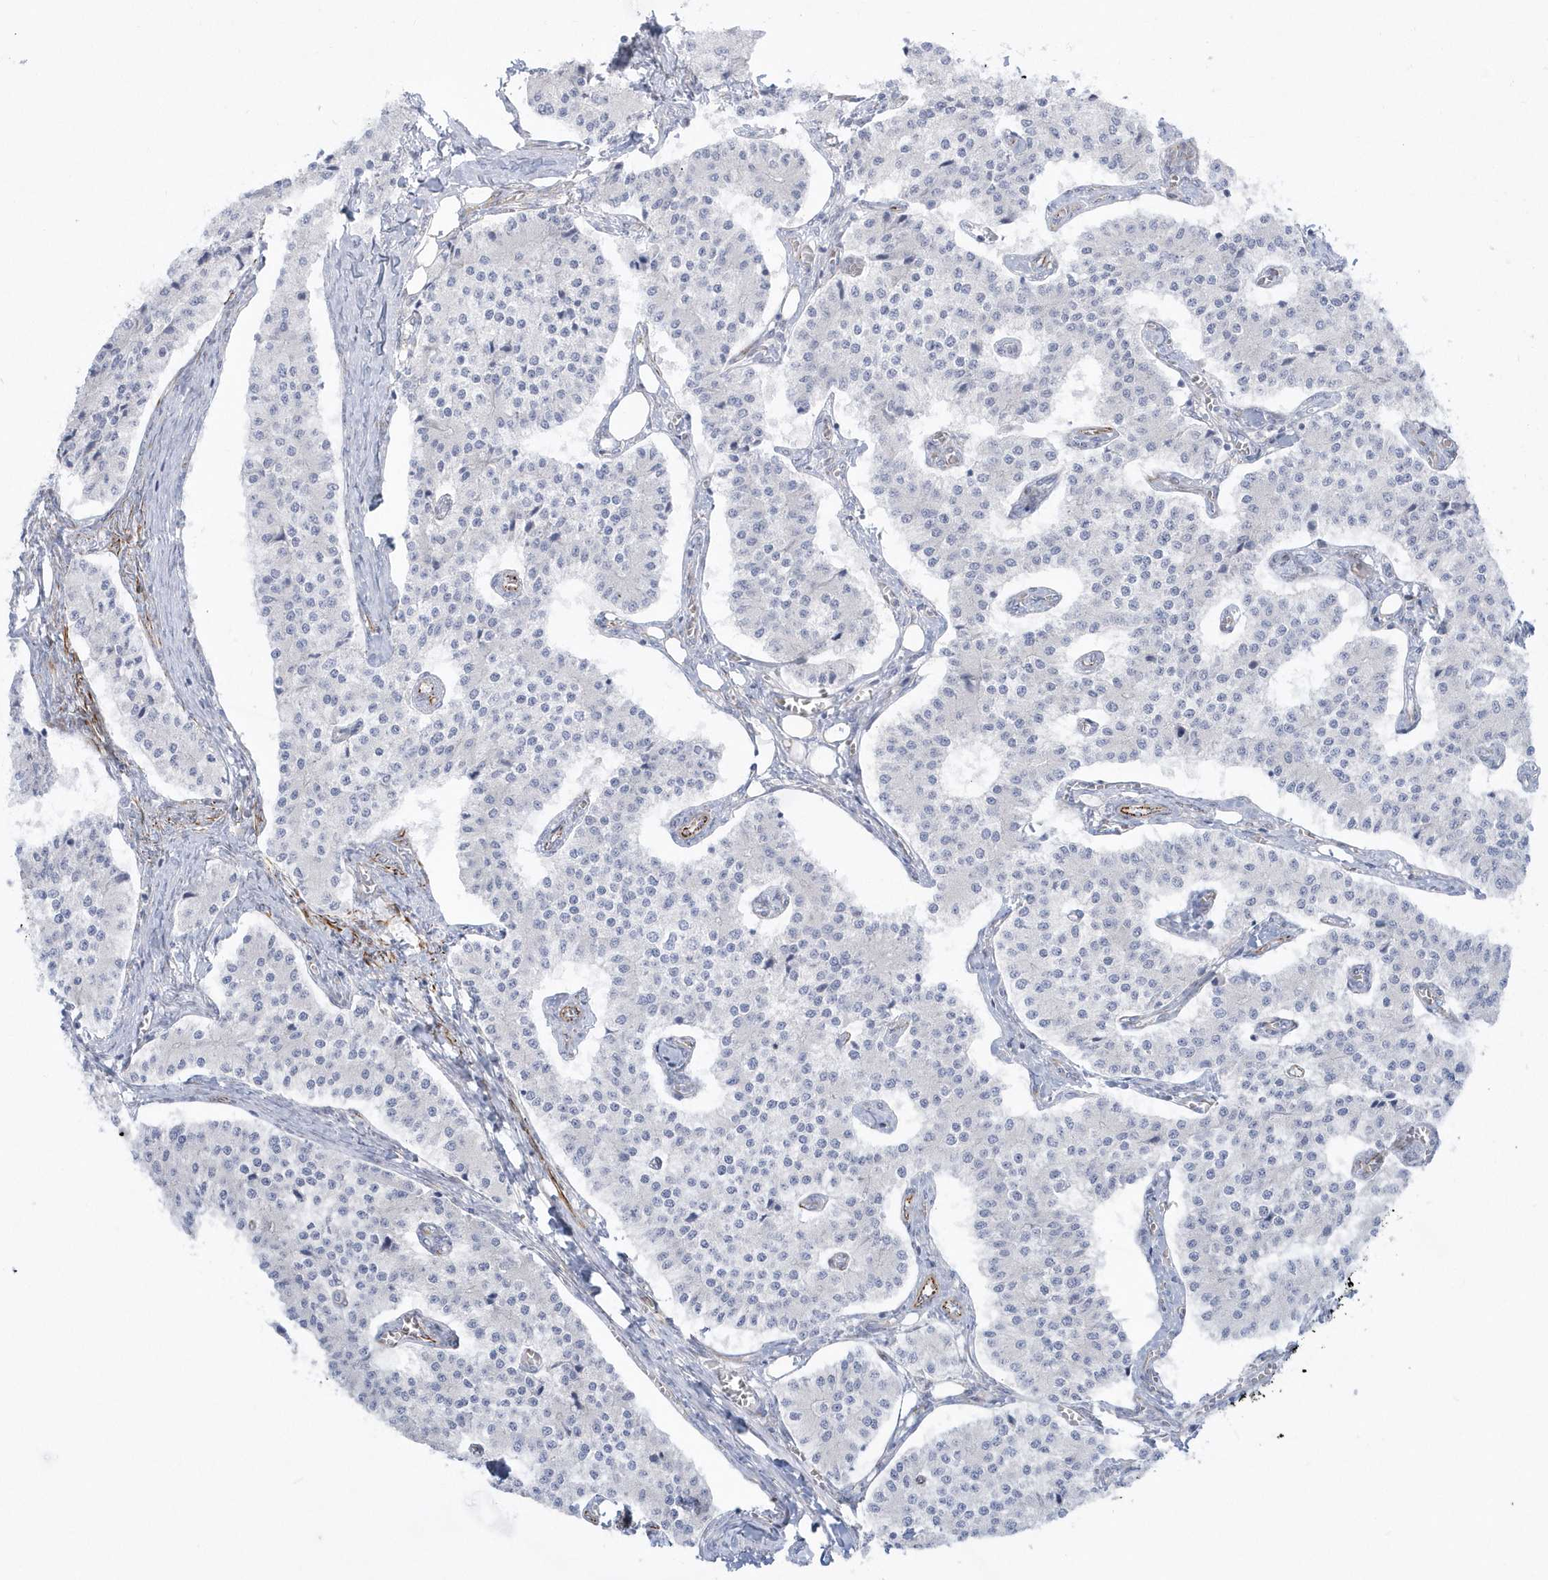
{"staining": {"intensity": "negative", "quantity": "none", "location": "none"}, "tissue": "carcinoid", "cell_type": "Tumor cells", "image_type": "cancer", "snomed": [{"axis": "morphology", "description": "Carcinoid, malignant, NOS"}, {"axis": "topography", "description": "Colon"}], "caption": "DAB (3,3'-diaminobenzidine) immunohistochemical staining of malignant carcinoid shows no significant positivity in tumor cells.", "gene": "PPIL6", "patient": {"sex": "female", "age": 52}}